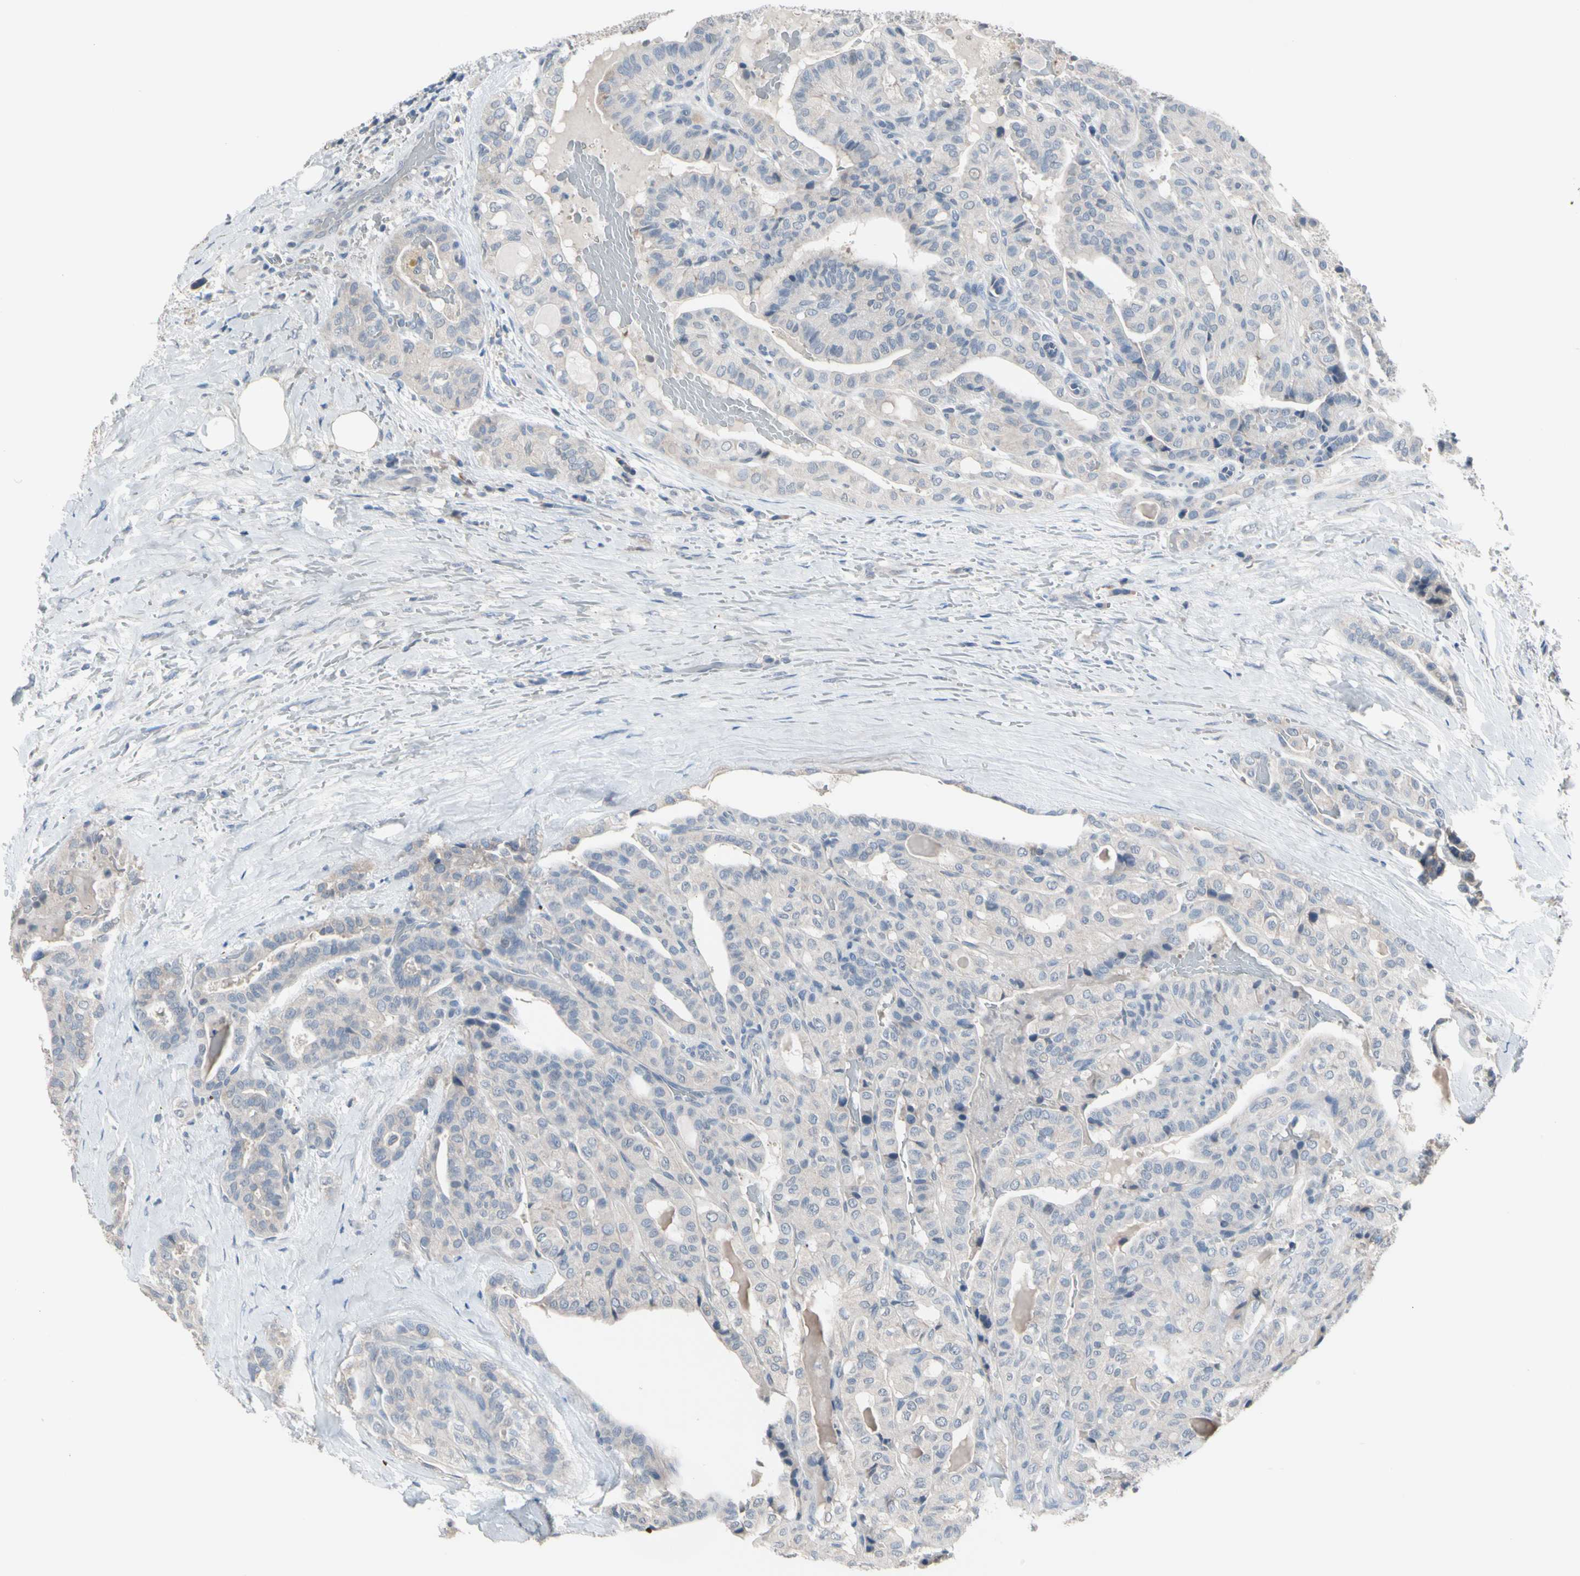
{"staining": {"intensity": "negative", "quantity": "none", "location": "none"}, "tissue": "thyroid cancer", "cell_type": "Tumor cells", "image_type": "cancer", "snomed": [{"axis": "morphology", "description": "Papillary adenocarcinoma, NOS"}, {"axis": "topography", "description": "Thyroid gland"}], "caption": "DAB (3,3'-diaminobenzidine) immunohistochemical staining of human thyroid cancer reveals no significant staining in tumor cells.", "gene": "SV2A", "patient": {"sex": "male", "age": 77}}